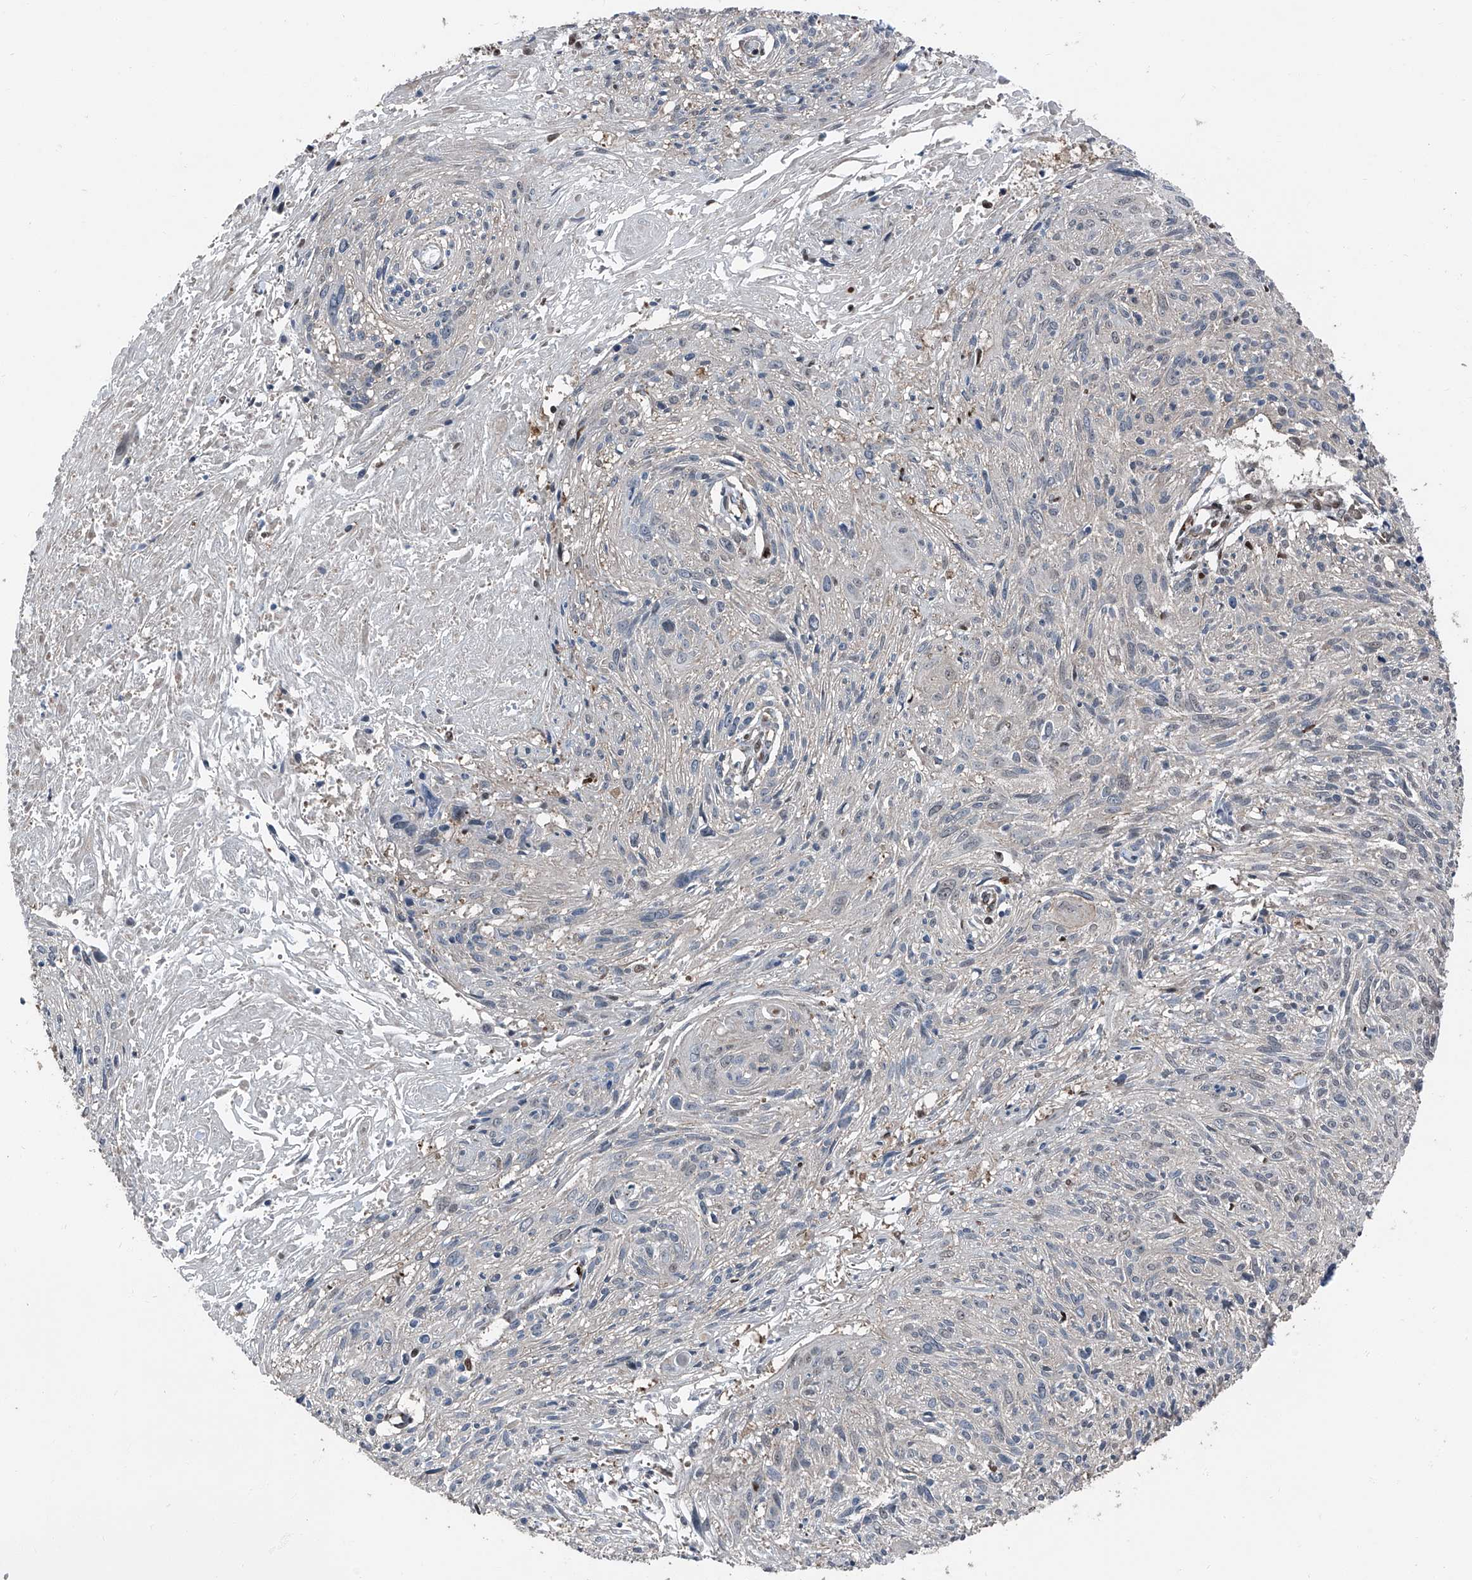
{"staining": {"intensity": "weak", "quantity": "25%-75%", "location": "nuclear"}, "tissue": "cervical cancer", "cell_type": "Tumor cells", "image_type": "cancer", "snomed": [{"axis": "morphology", "description": "Squamous cell carcinoma, NOS"}, {"axis": "topography", "description": "Cervix"}], "caption": "Cervical cancer (squamous cell carcinoma) stained with DAB immunohistochemistry (IHC) displays low levels of weak nuclear staining in about 25%-75% of tumor cells.", "gene": "FKBP5", "patient": {"sex": "female", "age": 51}}